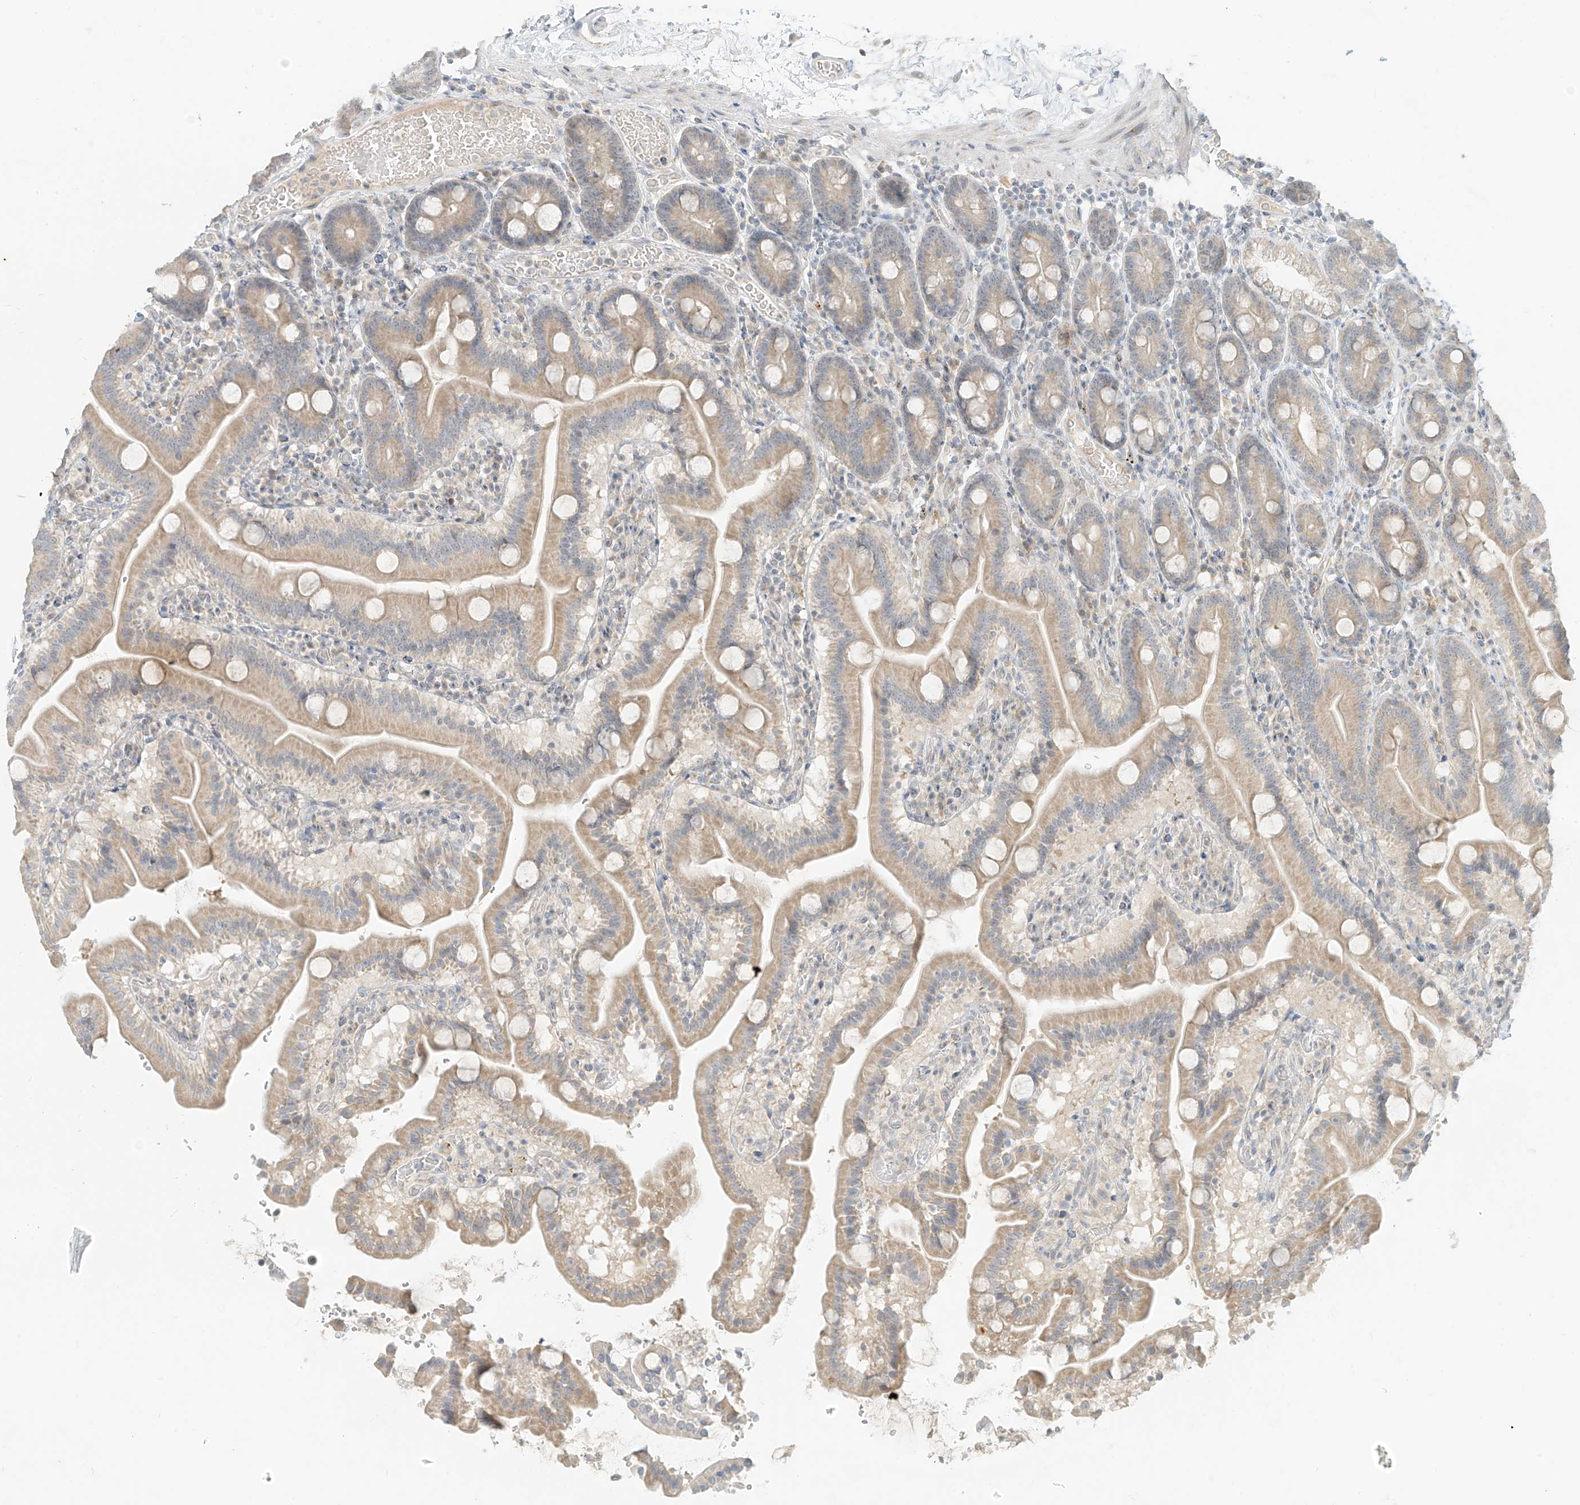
{"staining": {"intensity": "weak", "quantity": "25%-75%", "location": "cytoplasmic/membranous"}, "tissue": "duodenum", "cell_type": "Glandular cells", "image_type": "normal", "snomed": [{"axis": "morphology", "description": "Normal tissue, NOS"}, {"axis": "topography", "description": "Duodenum"}], "caption": "Protein analysis of benign duodenum reveals weak cytoplasmic/membranous positivity in about 25%-75% of glandular cells. The staining was performed using DAB (3,3'-diaminobenzidine) to visualize the protein expression in brown, while the nuclei were stained in blue with hematoxylin (Magnification: 20x).", "gene": "C2orf42", "patient": {"sex": "male", "age": 55}}